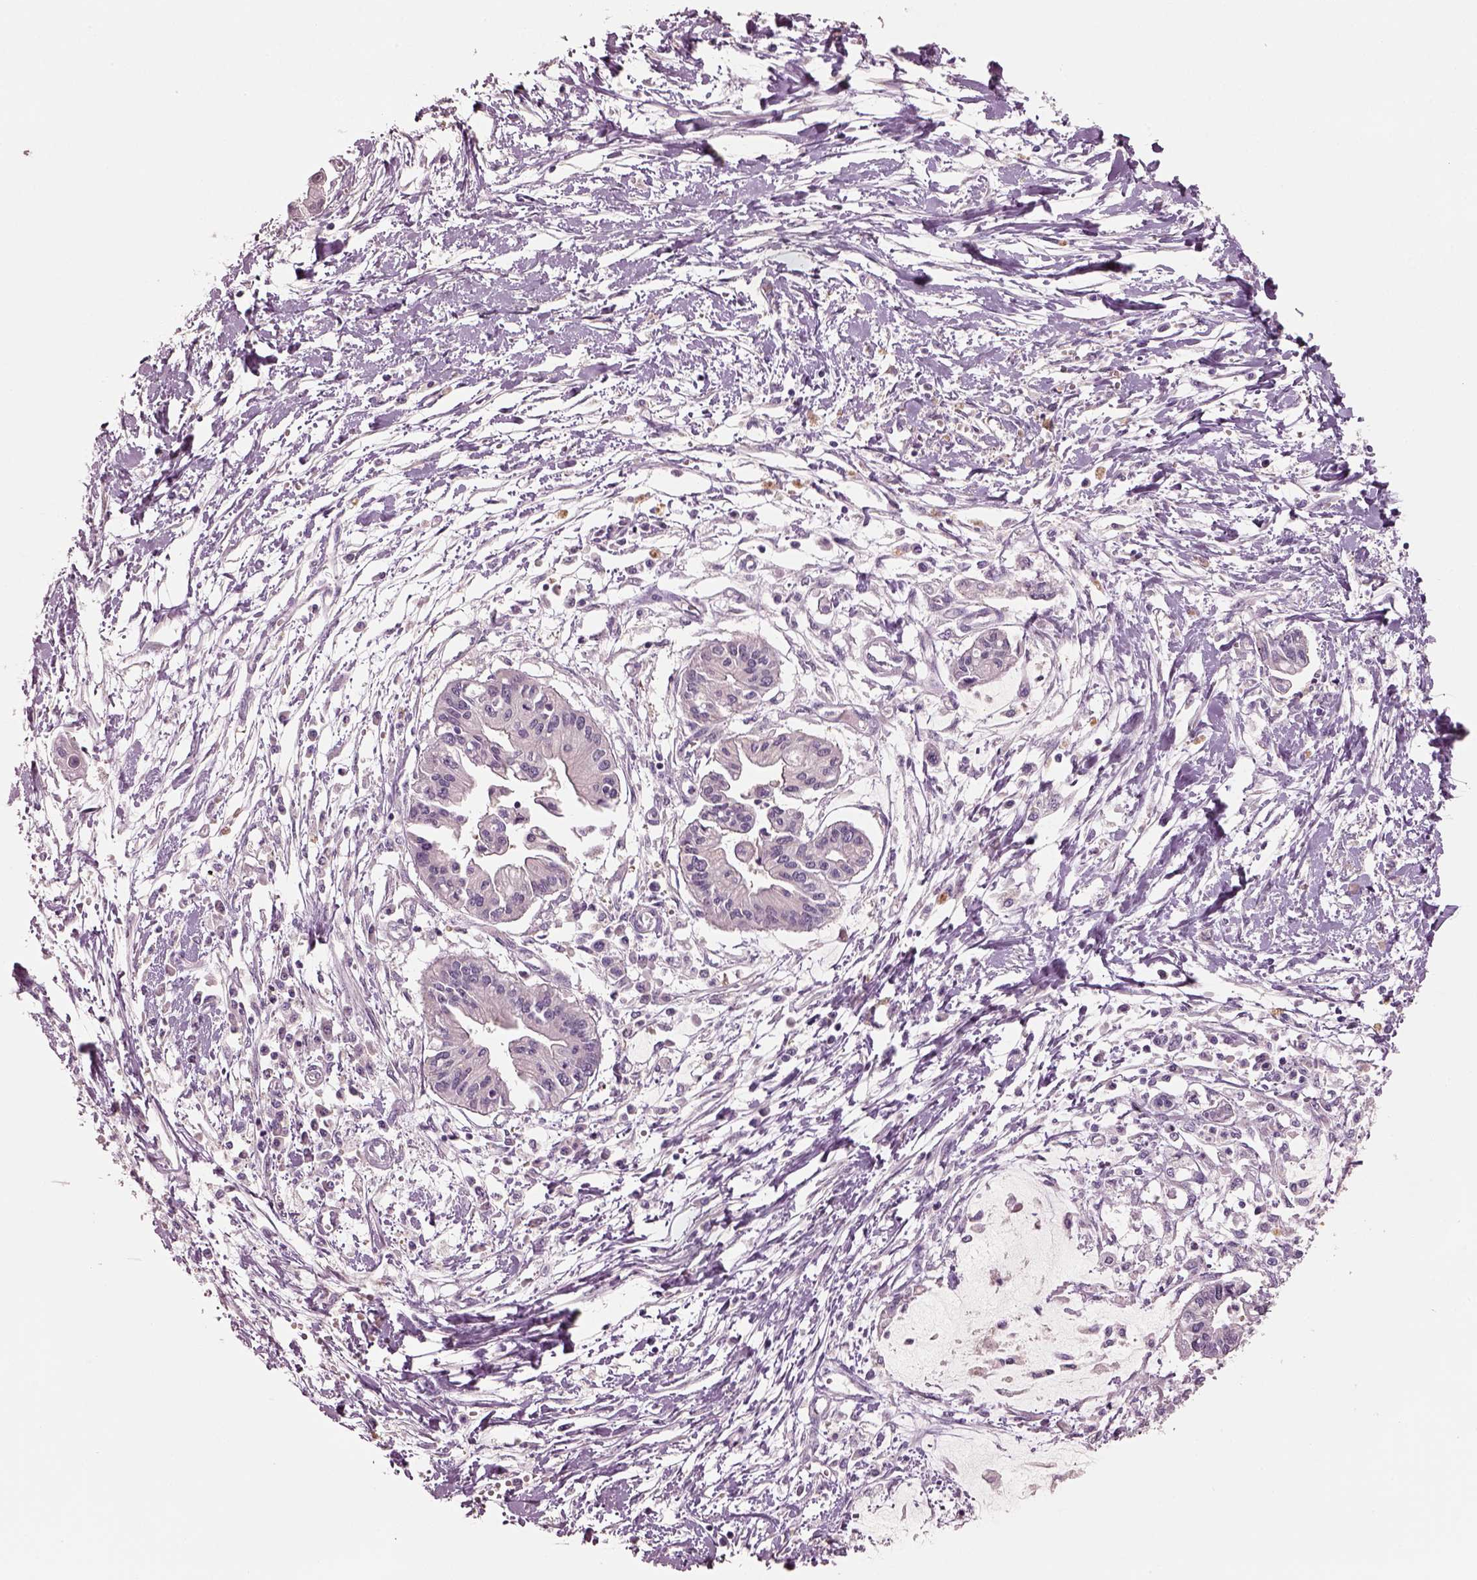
{"staining": {"intensity": "negative", "quantity": "none", "location": "none"}, "tissue": "pancreatic cancer", "cell_type": "Tumor cells", "image_type": "cancer", "snomed": [{"axis": "morphology", "description": "Adenocarcinoma, NOS"}, {"axis": "topography", "description": "Pancreas"}], "caption": "Tumor cells show no significant protein staining in pancreatic cancer (adenocarcinoma). (DAB immunohistochemistry (IHC), high magnification).", "gene": "ELSPBP1", "patient": {"sex": "male", "age": 60}}